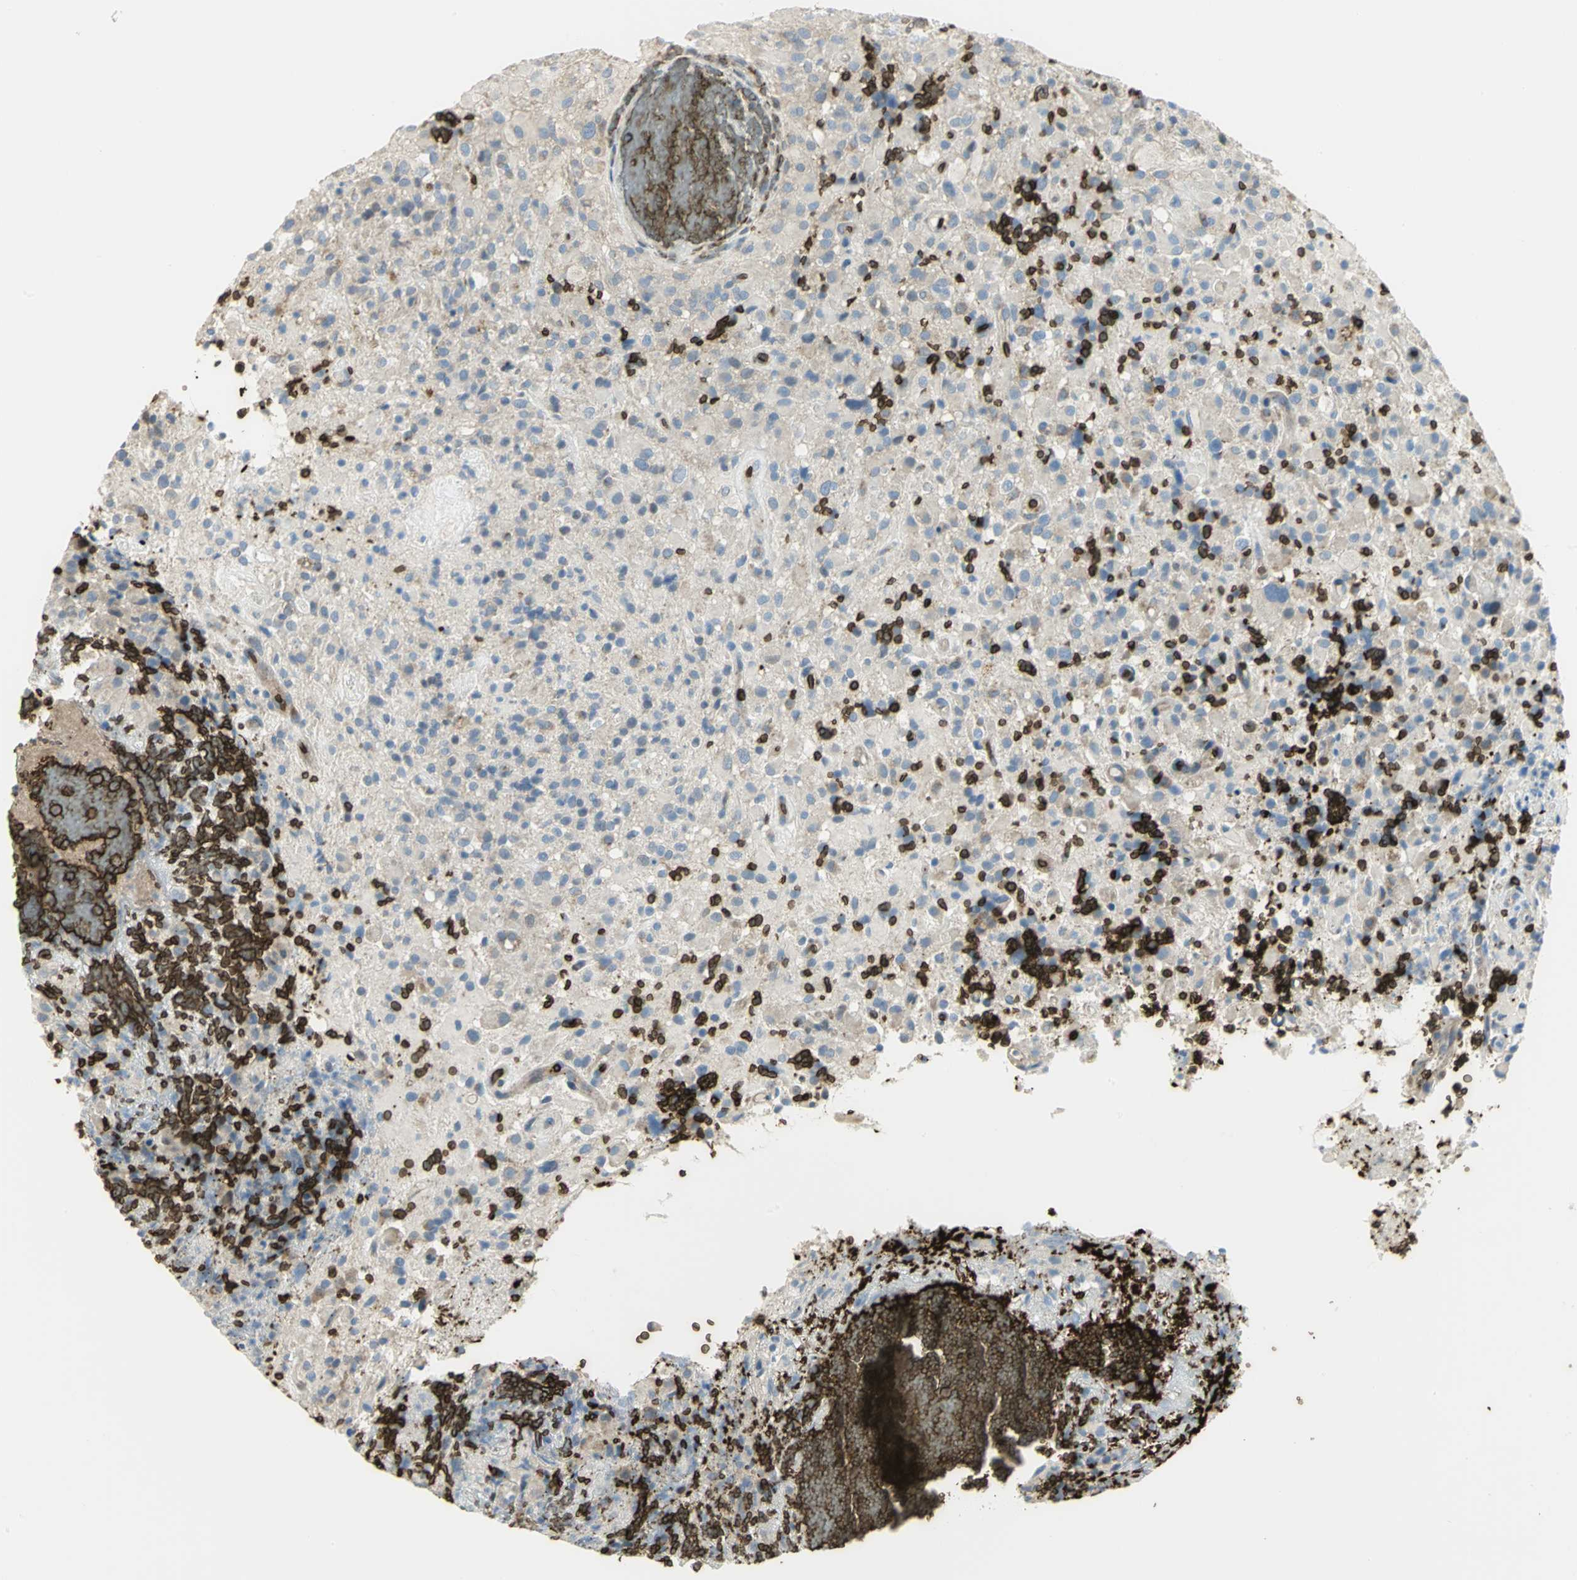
{"staining": {"intensity": "negative", "quantity": "none", "location": "none"}, "tissue": "glioma", "cell_type": "Tumor cells", "image_type": "cancer", "snomed": [{"axis": "morphology", "description": "Glioma, malignant, High grade"}, {"axis": "topography", "description": "Brain"}], "caption": "Tumor cells show no significant protein positivity in glioma.", "gene": "ANK1", "patient": {"sex": "male", "age": 71}}